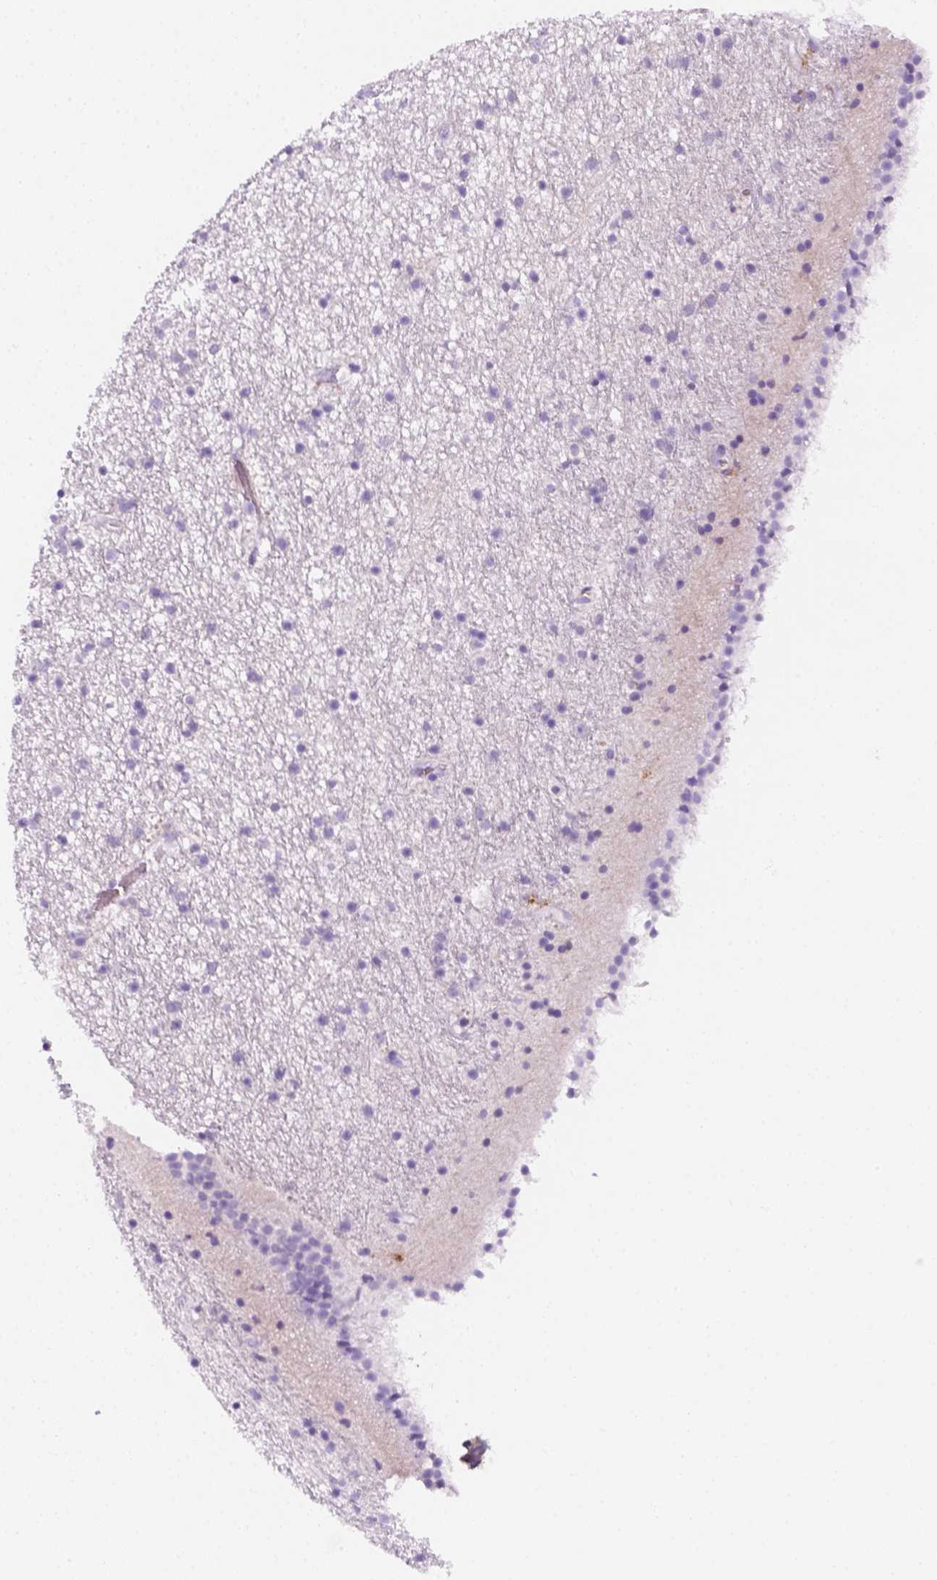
{"staining": {"intensity": "negative", "quantity": "none", "location": "none"}, "tissue": "caudate", "cell_type": "Glial cells", "image_type": "normal", "snomed": [{"axis": "morphology", "description": "Normal tissue, NOS"}, {"axis": "topography", "description": "Lateral ventricle wall"}], "caption": "Glial cells show no significant positivity in normal caudate. Nuclei are stained in blue.", "gene": "AQP3", "patient": {"sex": "female", "age": 71}}